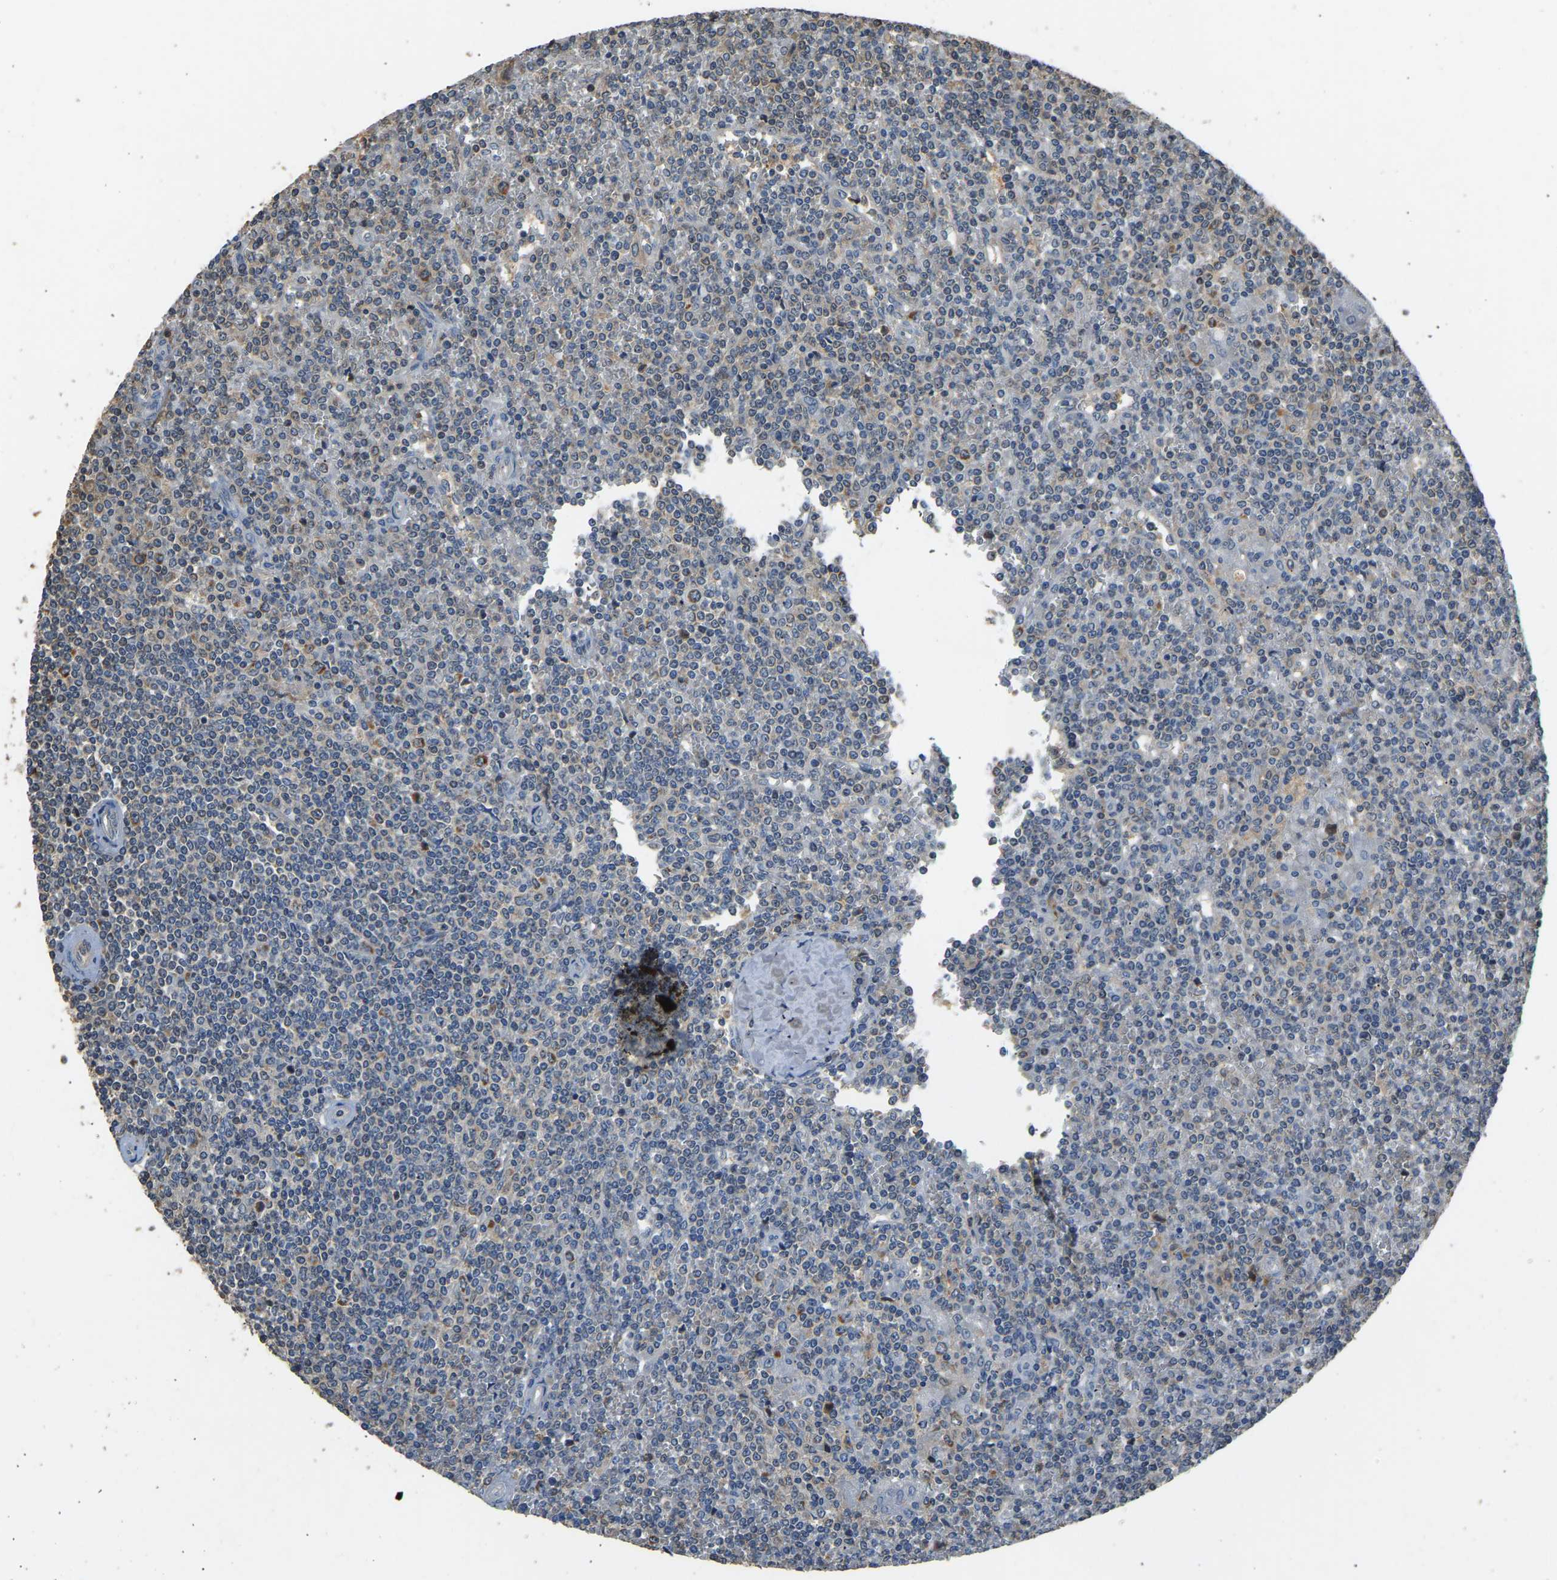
{"staining": {"intensity": "negative", "quantity": "none", "location": "none"}, "tissue": "lymphoma", "cell_type": "Tumor cells", "image_type": "cancer", "snomed": [{"axis": "morphology", "description": "Malignant lymphoma, non-Hodgkin's type, Low grade"}, {"axis": "topography", "description": "Spleen"}], "caption": "DAB immunohistochemical staining of lymphoma displays no significant positivity in tumor cells.", "gene": "TUFM", "patient": {"sex": "female", "age": 19}}